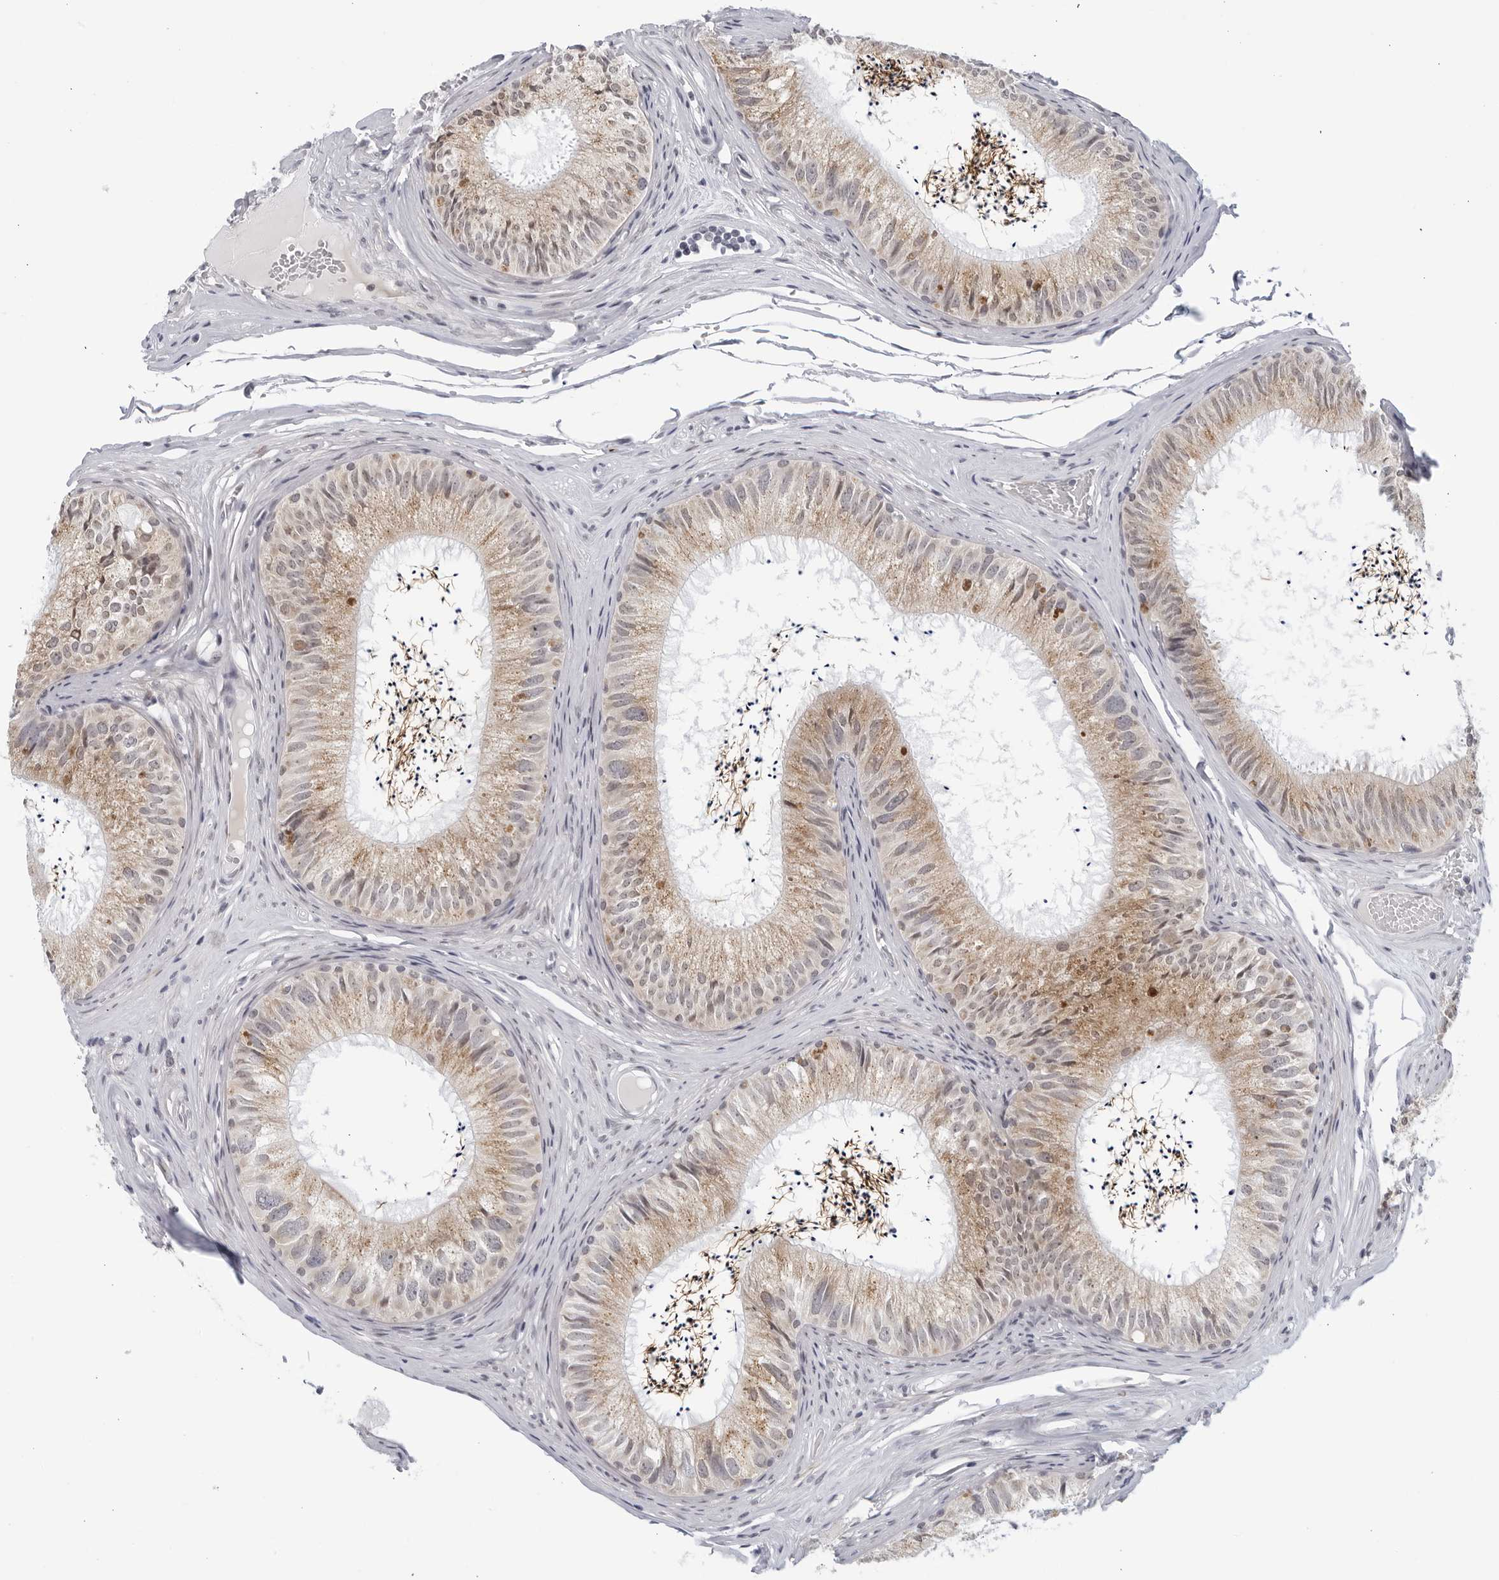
{"staining": {"intensity": "moderate", "quantity": "25%-75%", "location": "cytoplasmic/membranous"}, "tissue": "epididymis", "cell_type": "Glandular cells", "image_type": "normal", "snomed": [{"axis": "morphology", "description": "Normal tissue, NOS"}, {"axis": "topography", "description": "Epididymis"}], "caption": "Epididymis was stained to show a protein in brown. There is medium levels of moderate cytoplasmic/membranous staining in about 25%-75% of glandular cells. (DAB = brown stain, brightfield microscopy at high magnification).", "gene": "WDTC1", "patient": {"sex": "male", "age": 79}}